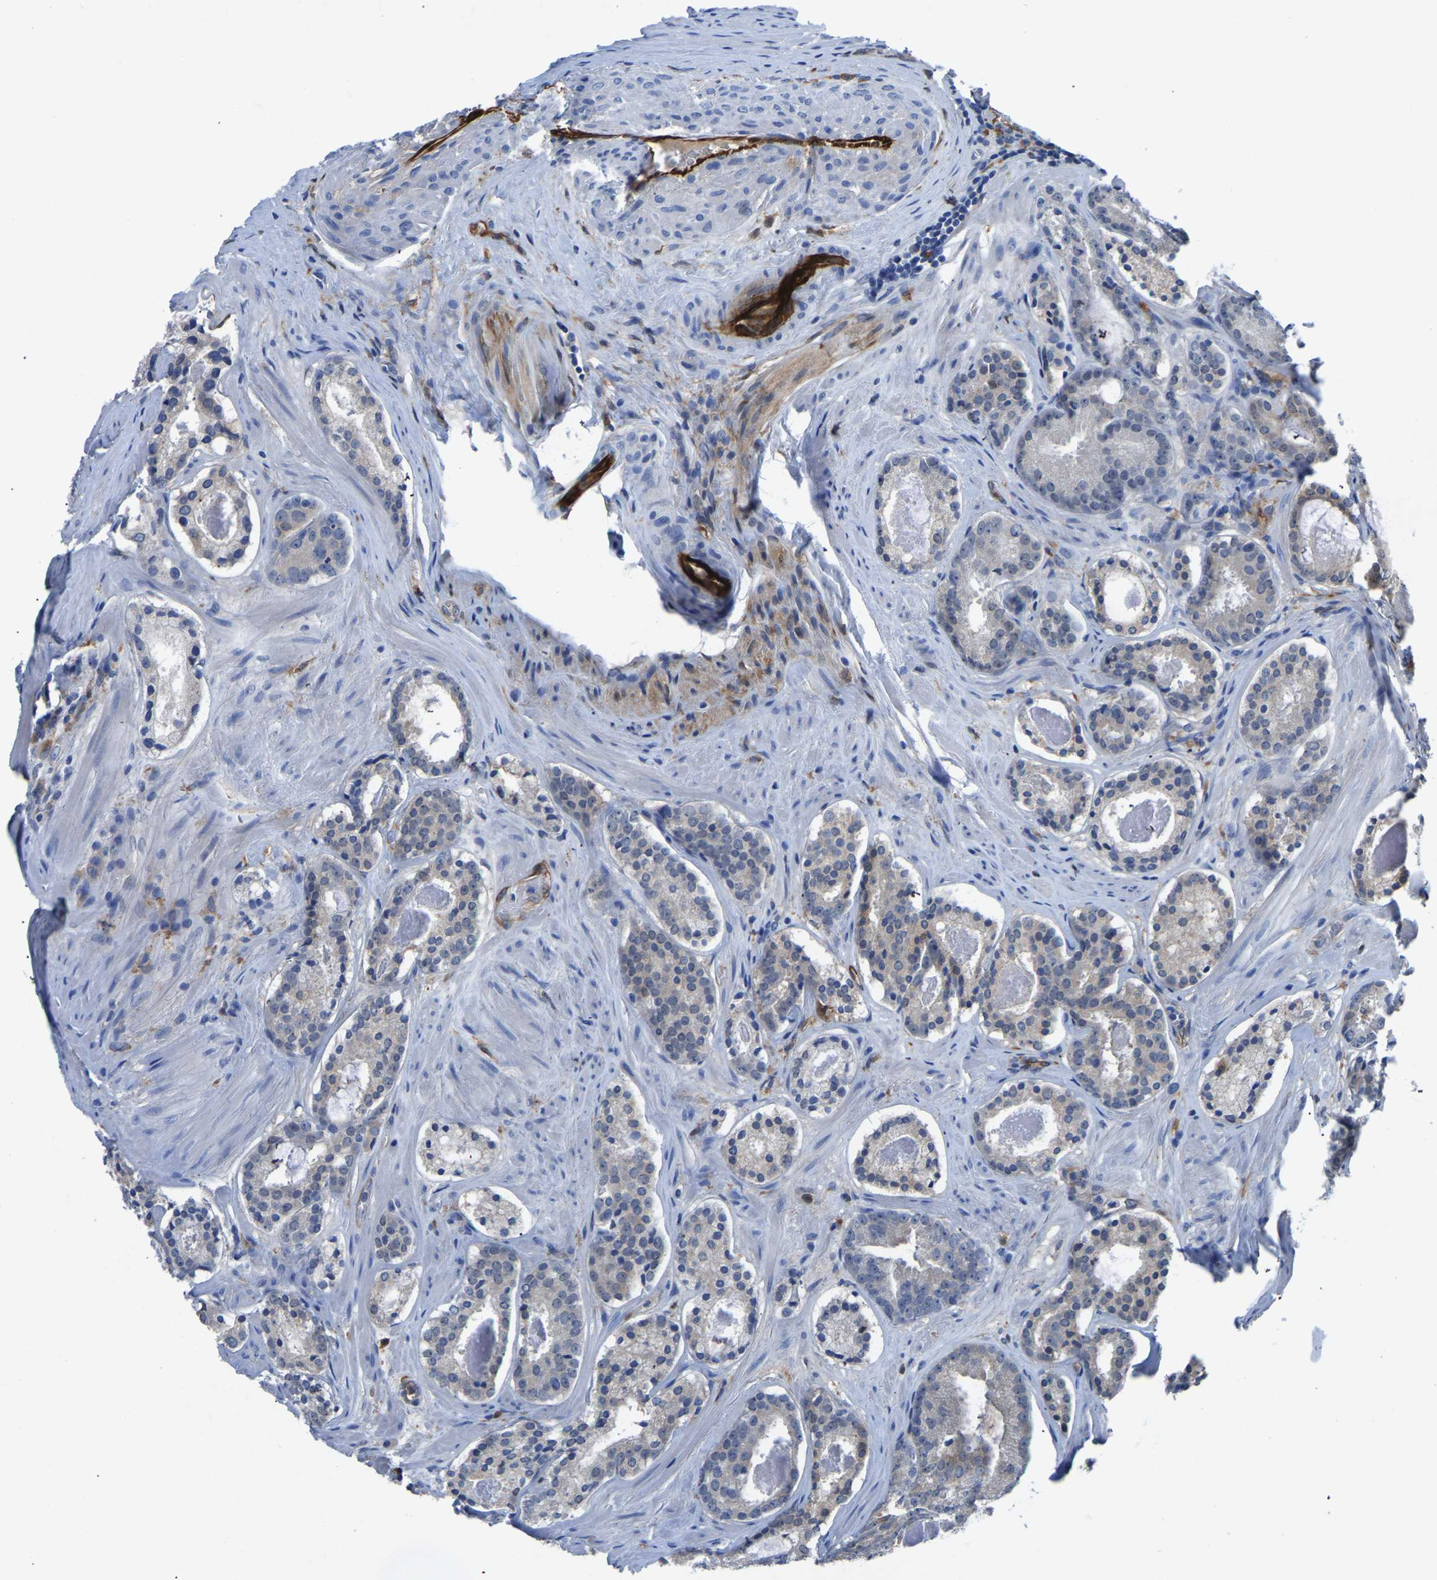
{"staining": {"intensity": "moderate", "quantity": "<25%", "location": "cytoplasmic/membranous"}, "tissue": "prostate cancer", "cell_type": "Tumor cells", "image_type": "cancer", "snomed": [{"axis": "morphology", "description": "Adenocarcinoma, Low grade"}, {"axis": "topography", "description": "Prostate"}], "caption": "A brown stain labels moderate cytoplasmic/membranous expression of a protein in adenocarcinoma (low-grade) (prostate) tumor cells.", "gene": "ATG2B", "patient": {"sex": "male", "age": 69}}